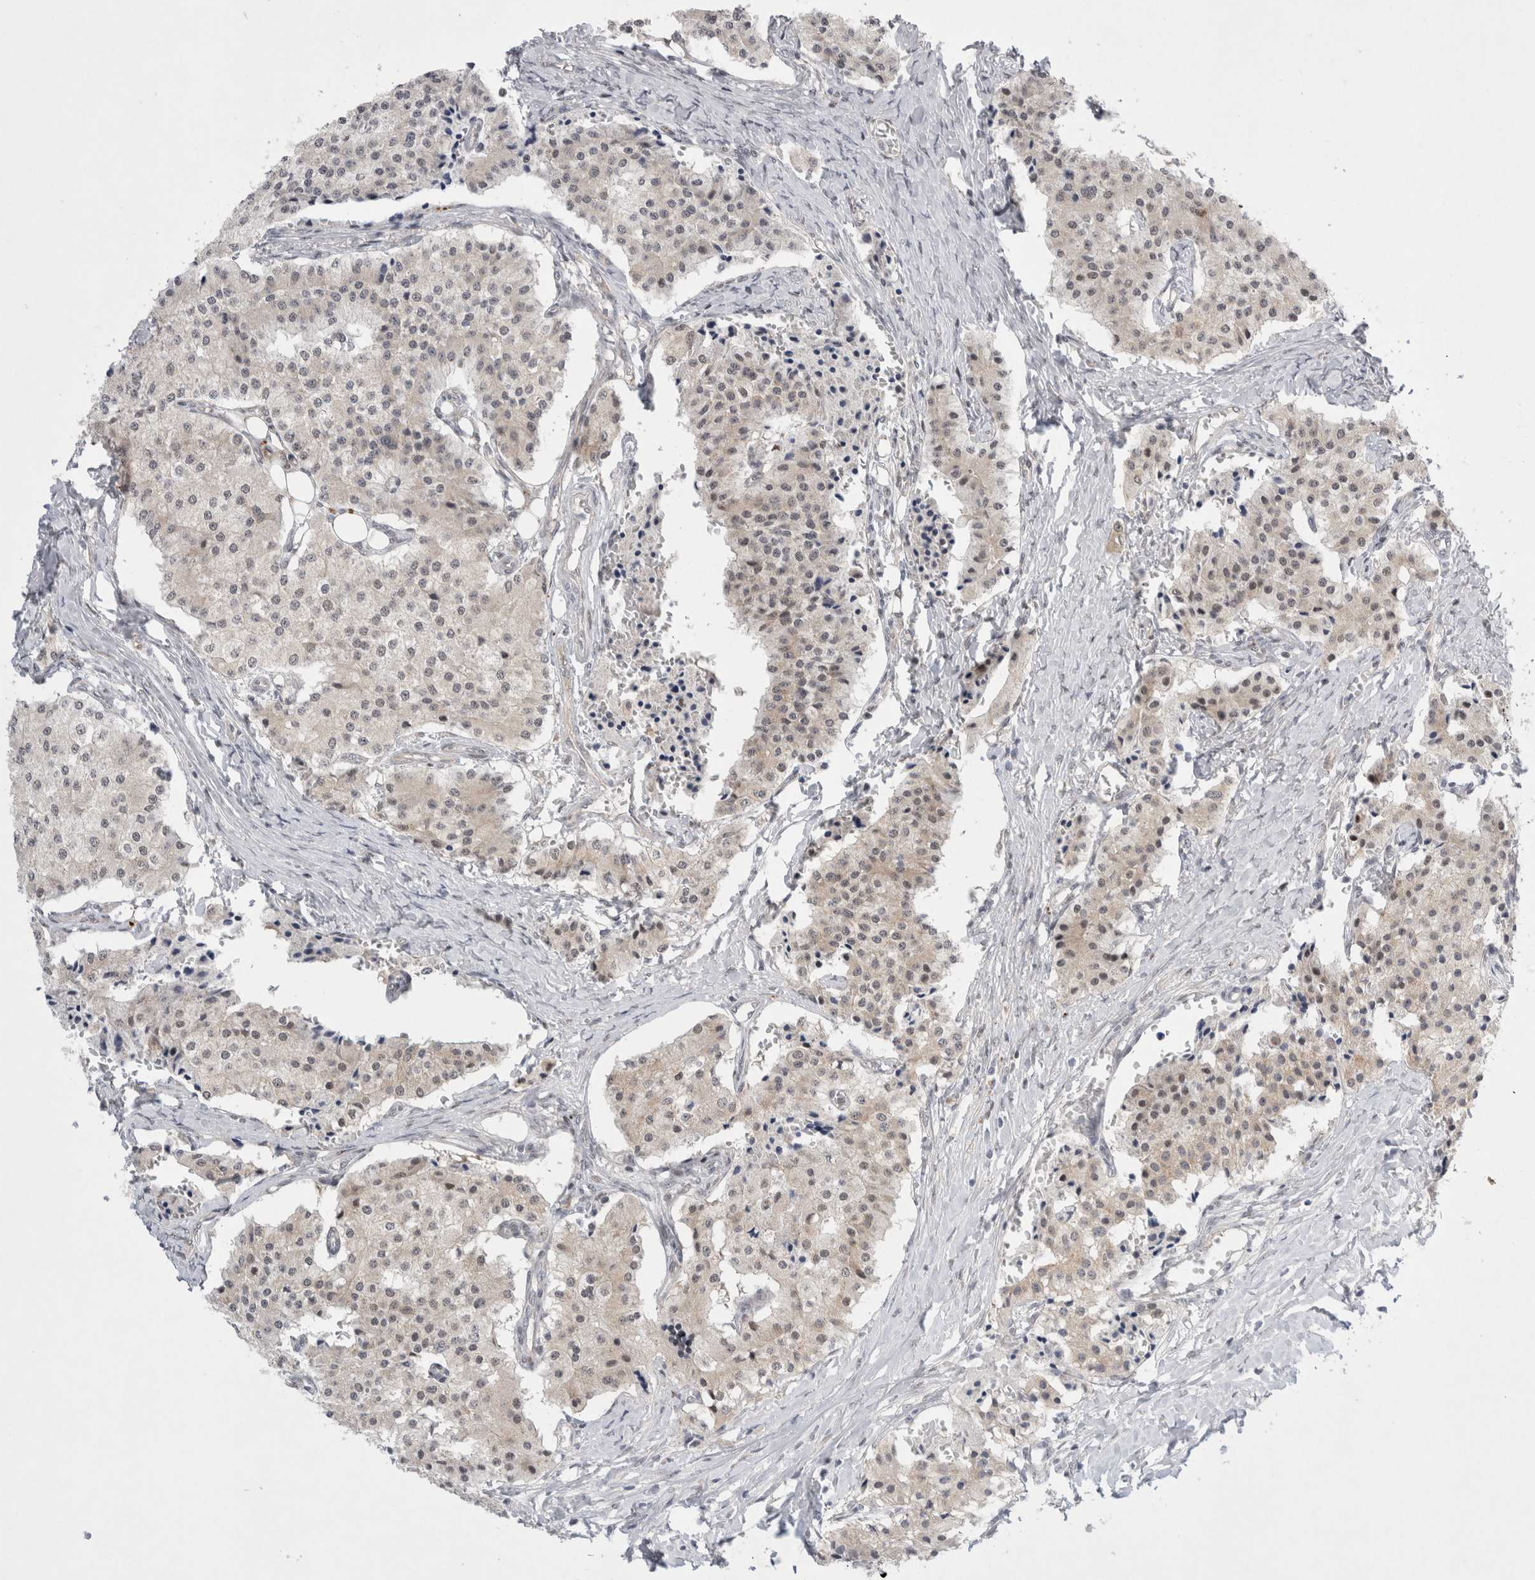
{"staining": {"intensity": "negative", "quantity": "none", "location": "none"}, "tissue": "carcinoid", "cell_type": "Tumor cells", "image_type": "cancer", "snomed": [{"axis": "morphology", "description": "Carcinoid, malignant, NOS"}, {"axis": "topography", "description": "Colon"}], "caption": "Human malignant carcinoid stained for a protein using immunohistochemistry reveals no positivity in tumor cells.", "gene": "WIPF2", "patient": {"sex": "female", "age": 52}}